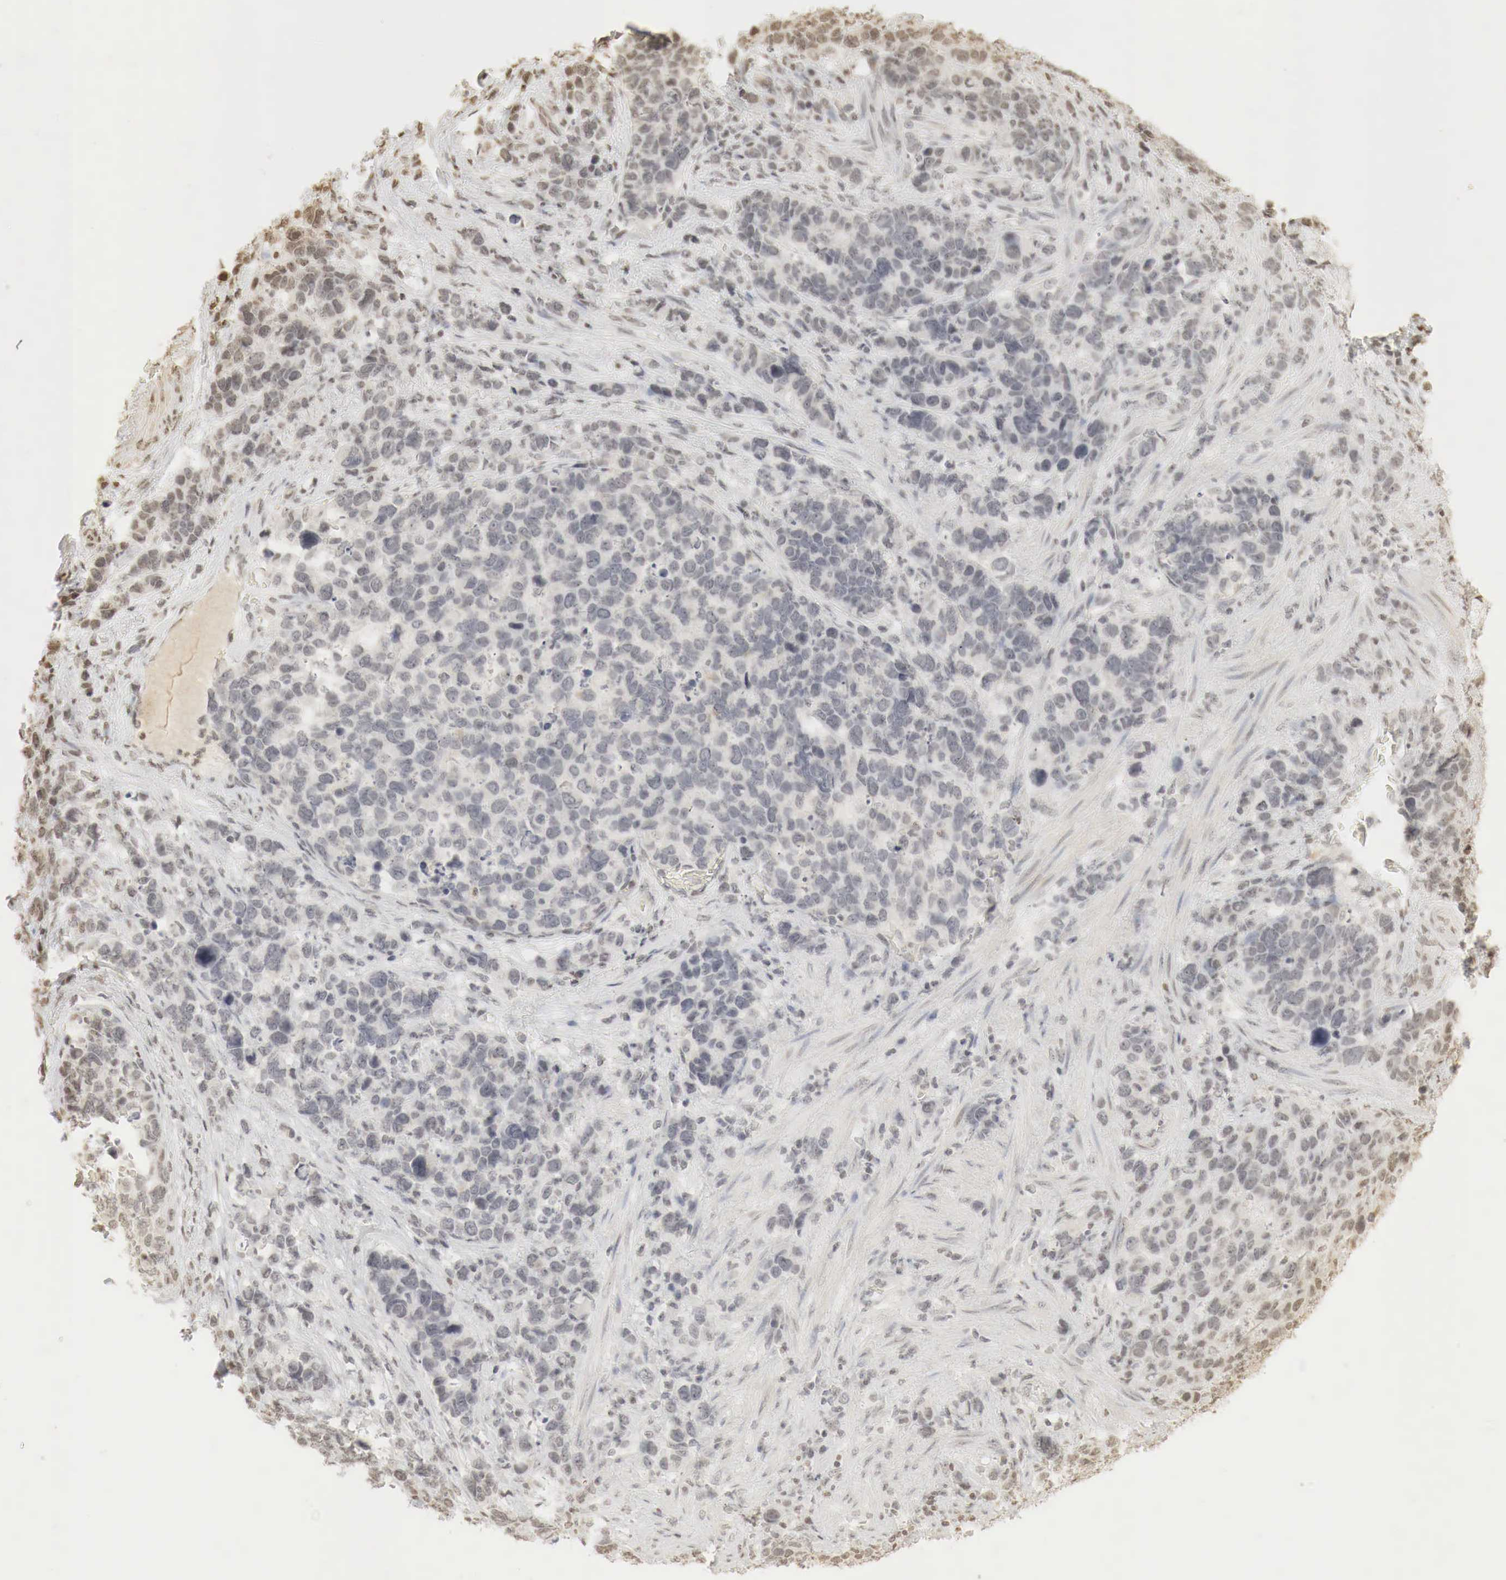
{"staining": {"intensity": "weak", "quantity": "<25%", "location": "cytoplasmic/membranous,nuclear"}, "tissue": "stomach cancer", "cell_type": "Tumor cells", "image_type": "cancer", "snomed": [{"axis": "morphology", "description": "Adenocarcinoma, NOS"}, {"axis": "topography", "description": "Stomach, upper"}], "caption": "This is a image of IHC staining of stomach cancer (adenocarcinoma), which shows no expression in tumor cells.", "gene": "ERBB4", "patient": {"sex": "male", "age": 71}}